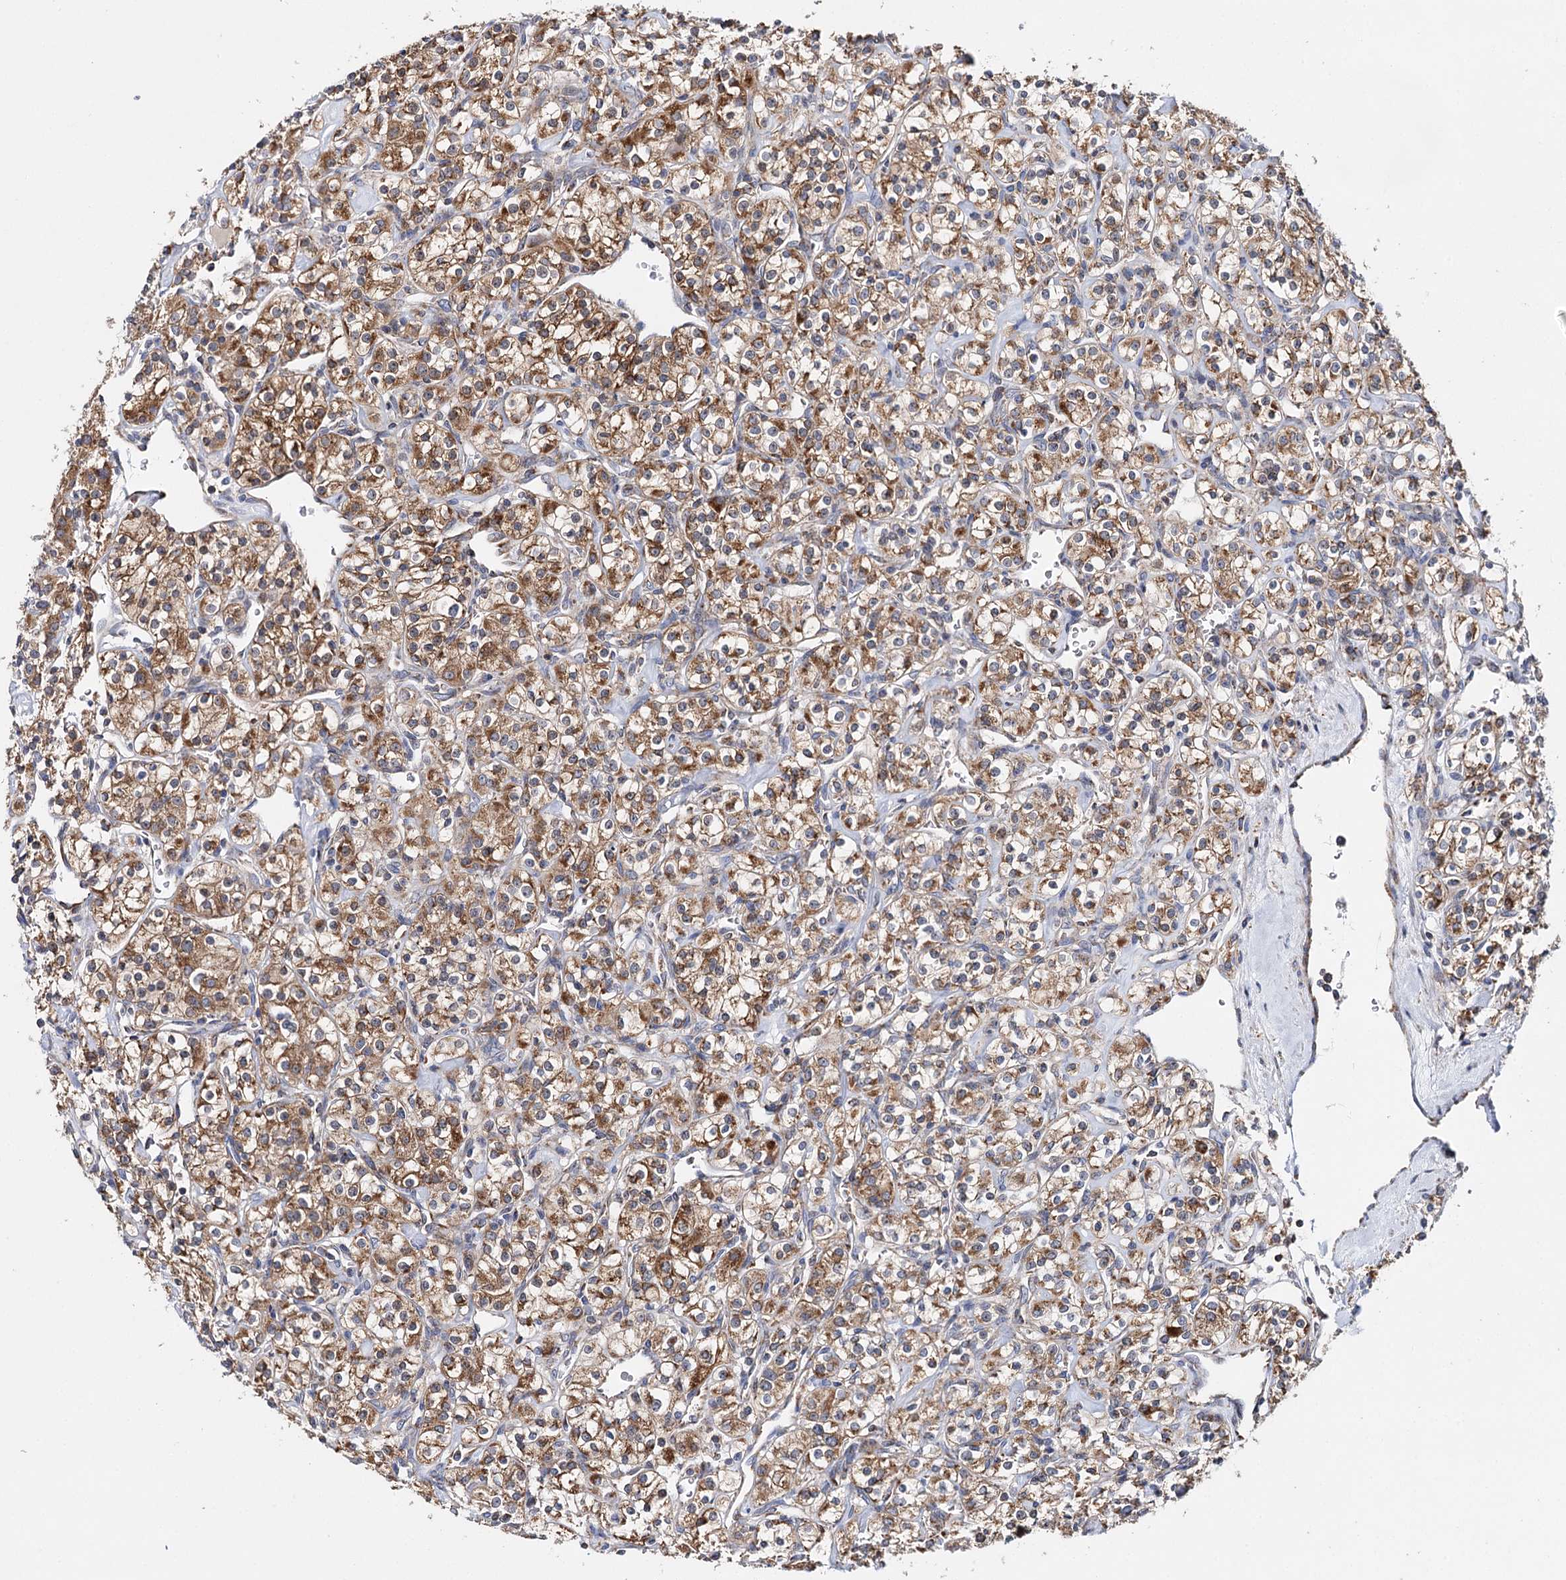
{"staining": {"intensity": "moderate", "quantity": ">75%", "location": "cytoplasmic/membranous"}, "tissue": "renal cancer", "cell_type": "Tumor cells", "image_type": "cancer", "snomed": [{"axis": "morphology", "description": "Adenocarcinoma, NOS"}, {"axis": "topography", "description": "Kidney"}], "caption": "Brown immunohistochemical staining in human renal adenocarcinoma demonstrates moderate cytoplasmic/membranous staining in about >75% of tumor cells.", "gene": "CFAP46", "patient": {"sex": "male", "age": 77}}